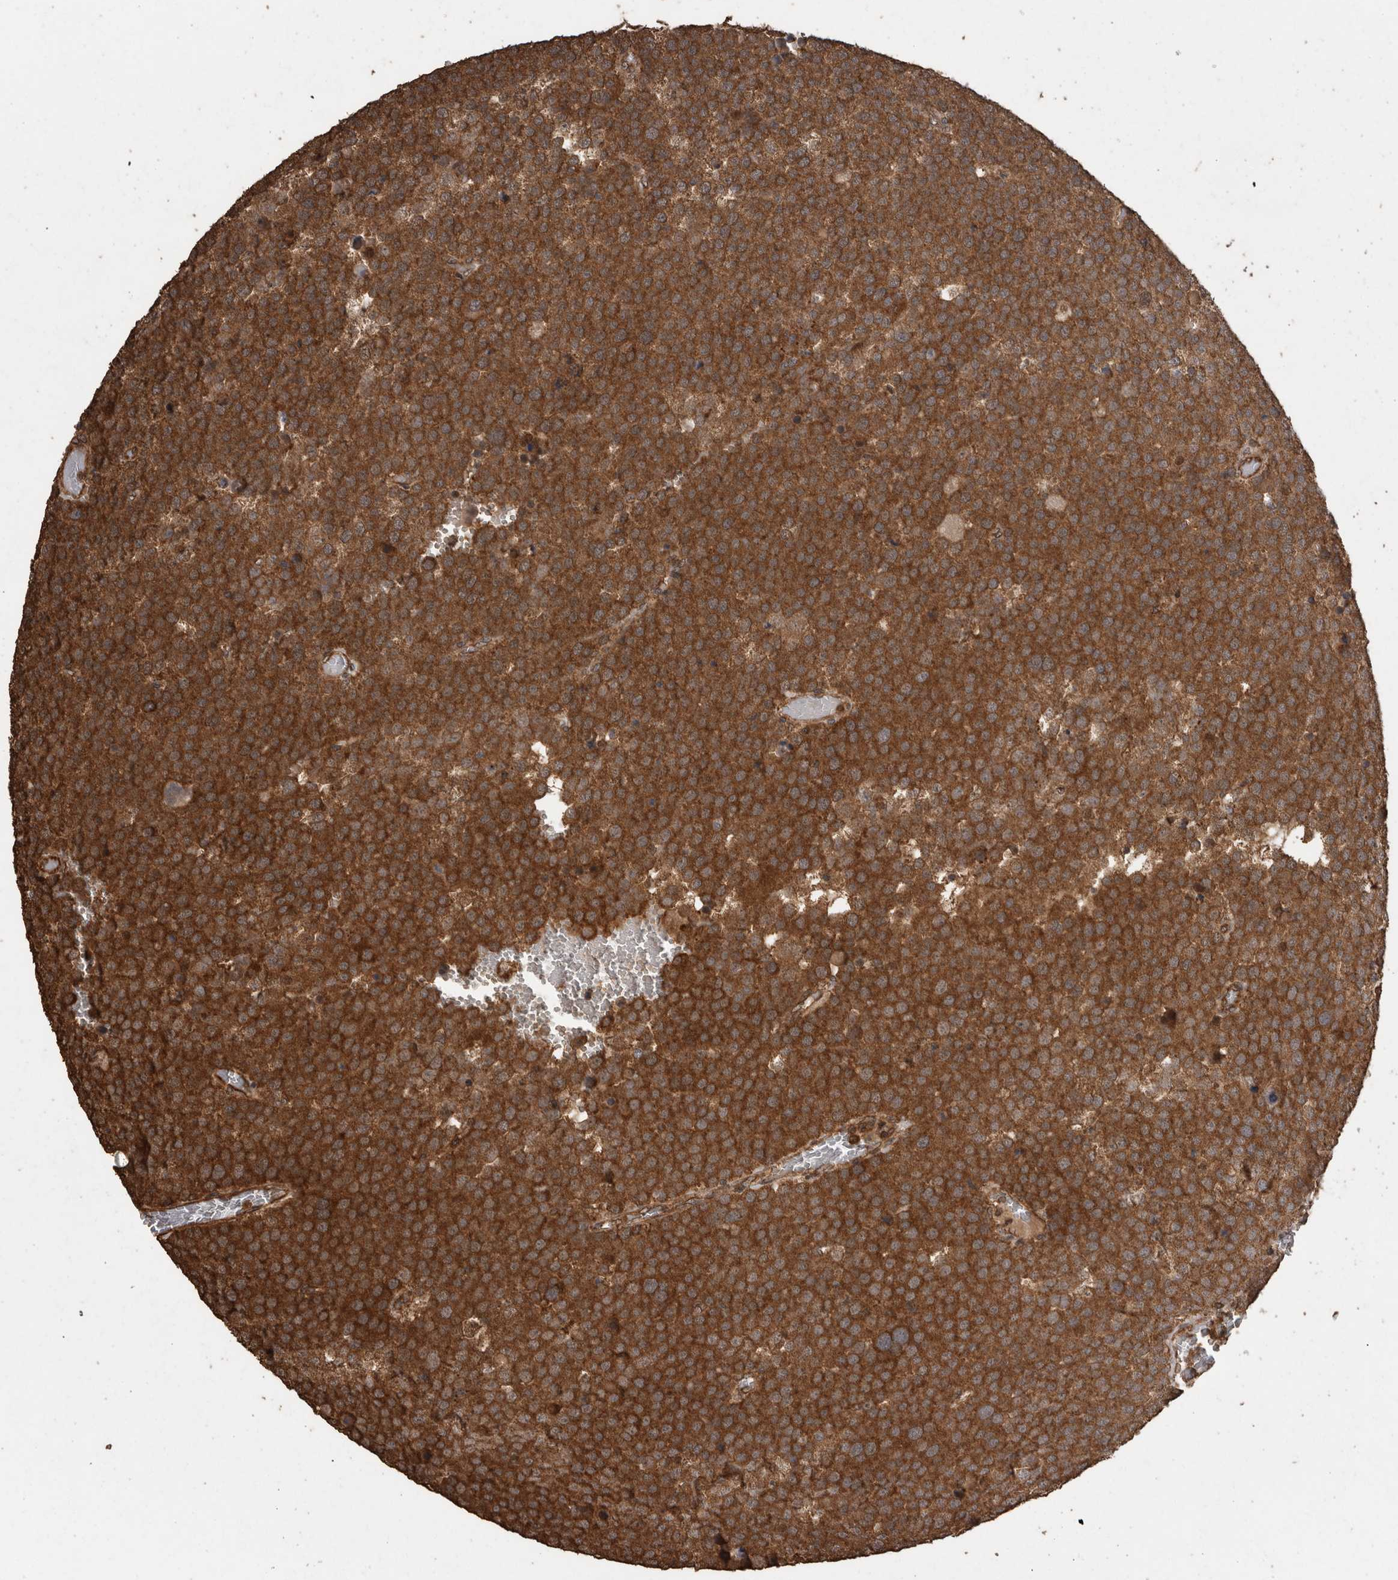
{"staining": {"intensity": "strong", "quantity": ">75%", "location": "cytoplasmic/membranous"}, "tissue": "testis cancer", "cell_type": "Tumor cells", "image_type": "cancer", "snomed": [{"axis": "morphology", "description": "Seminoma, NOS"}, {"axis": "topography", "description": "Testis"}], "caption": "A high-resolution photomicrograph shows immunohistochemistry staining of seminoma (testis), which exhibits strong cytoplasmic/membranous positivity in about >75% of tumor cells.", "gene": "PINK1", "patient": {"sex": "male", "age": 71}}